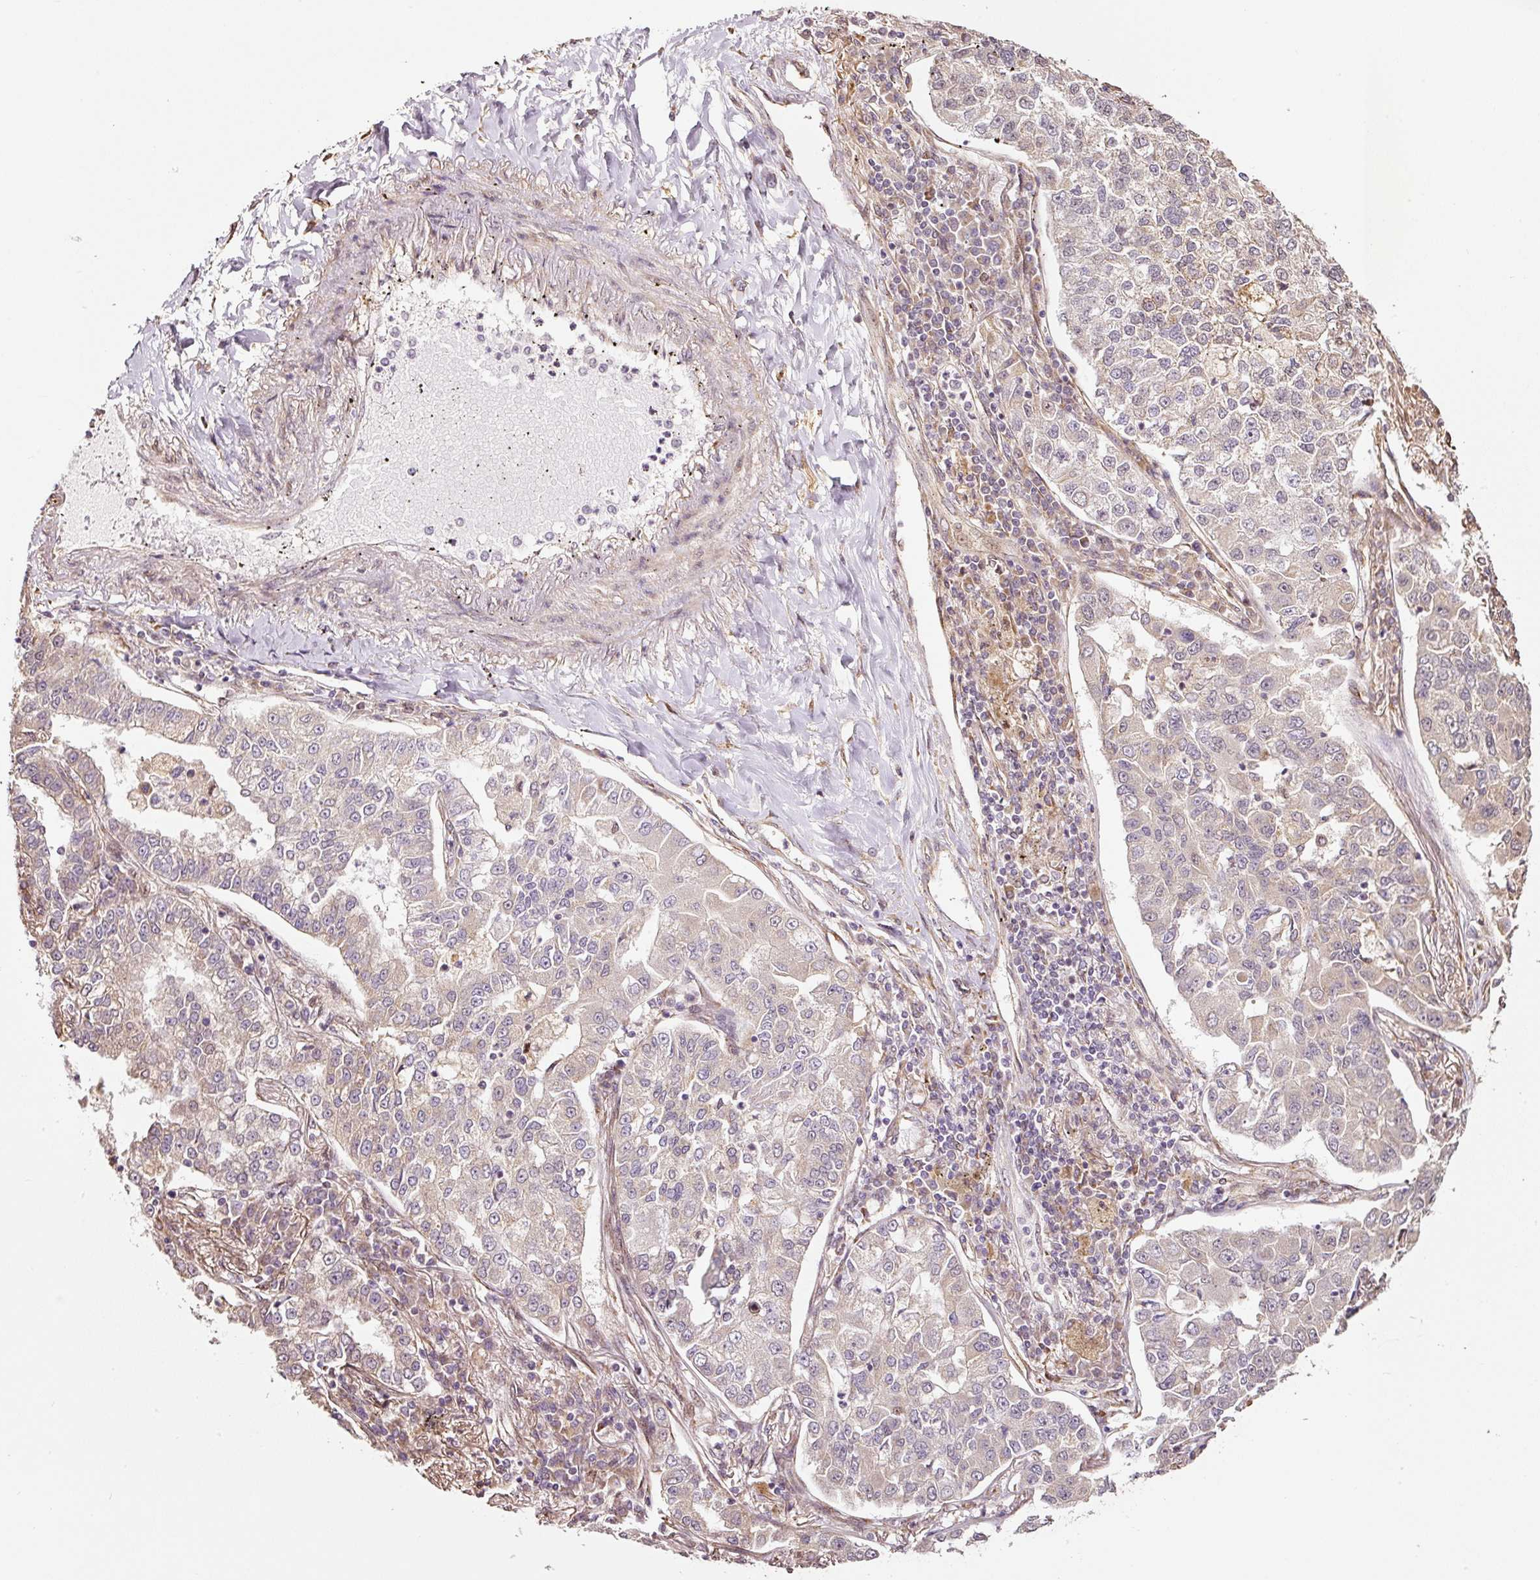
{"staining": {"intensity": "negative", "quantity": "none", "location": "none"}, "tissue": "lung cancer", "cell_type": "Tumor cells", "image_type": "cancer", "snomed": [{"axis": "morphology", "description": "Adenocarcinoma, NOS"}, {"axis": "topography", "description": "Lung"}], "caption": "IHC photomicrograph of human adenocarcinoma (lung) stained for a protein (brown), which reveals no positivity in tumor cells.", "gene": "ETF1", "patient": {"sex": "male", "age": 49}}